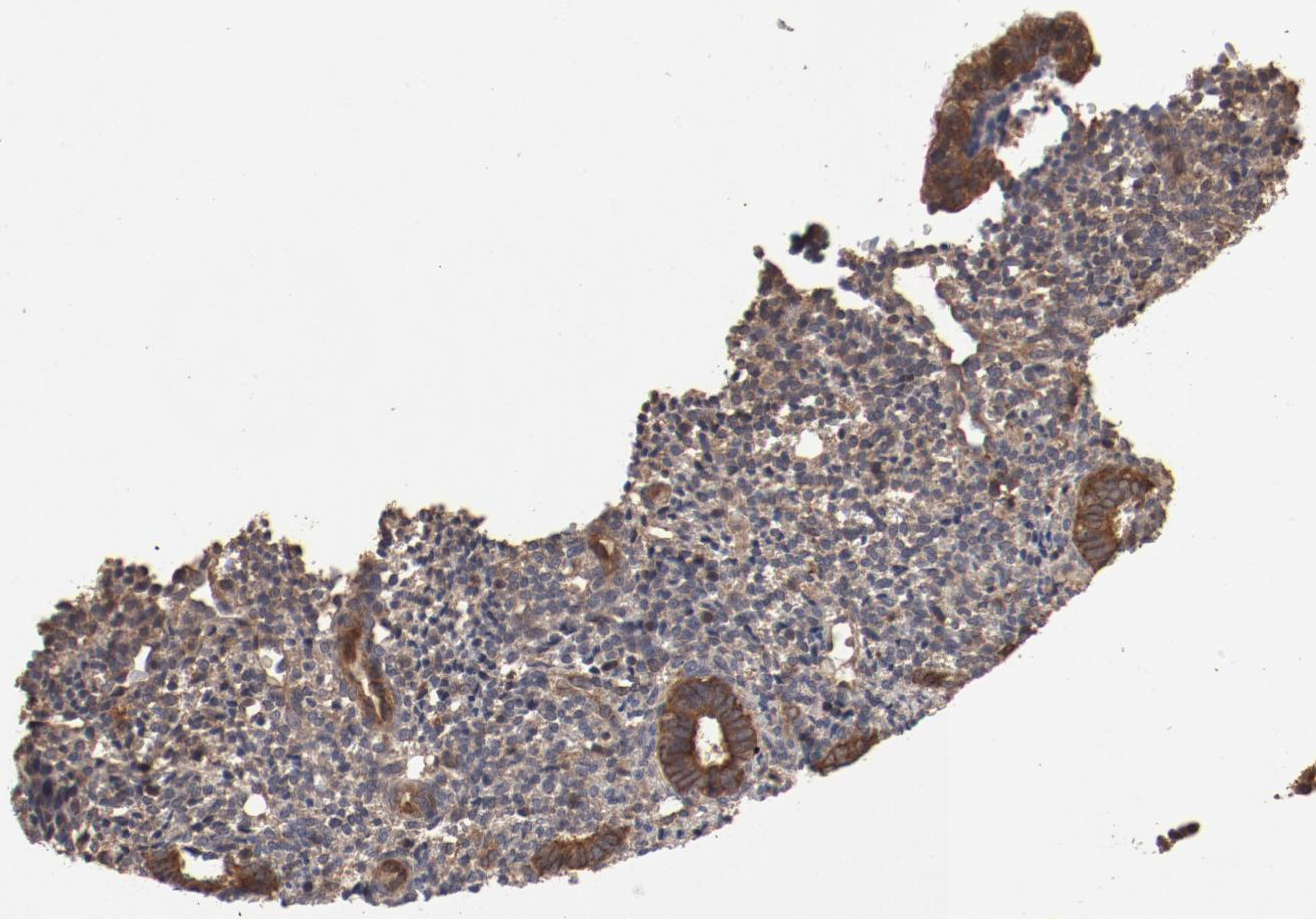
{"staining": {"intensity": "weak", "quantity": ">75%", "location": "cytoplasmic/membranous"}, "tissue": "endometrium", "cell_type": "Cells in endometrial stroma", "image_type": "normal", "snomed": [{"axis": "morphology", "description": "Normal tissue, NOS"}, {"axis": "topography", "description": "Endometrium"}], "caption": "A brown stain labels weak cytoplasmic/membranous expression of a protein in cells in endometrial stroma of benign human endometrium. (DAB IHC with brightfield microscopy, high magnification).", "gene": "GUF1", "patient": {"sex": "female", "age": 27}}